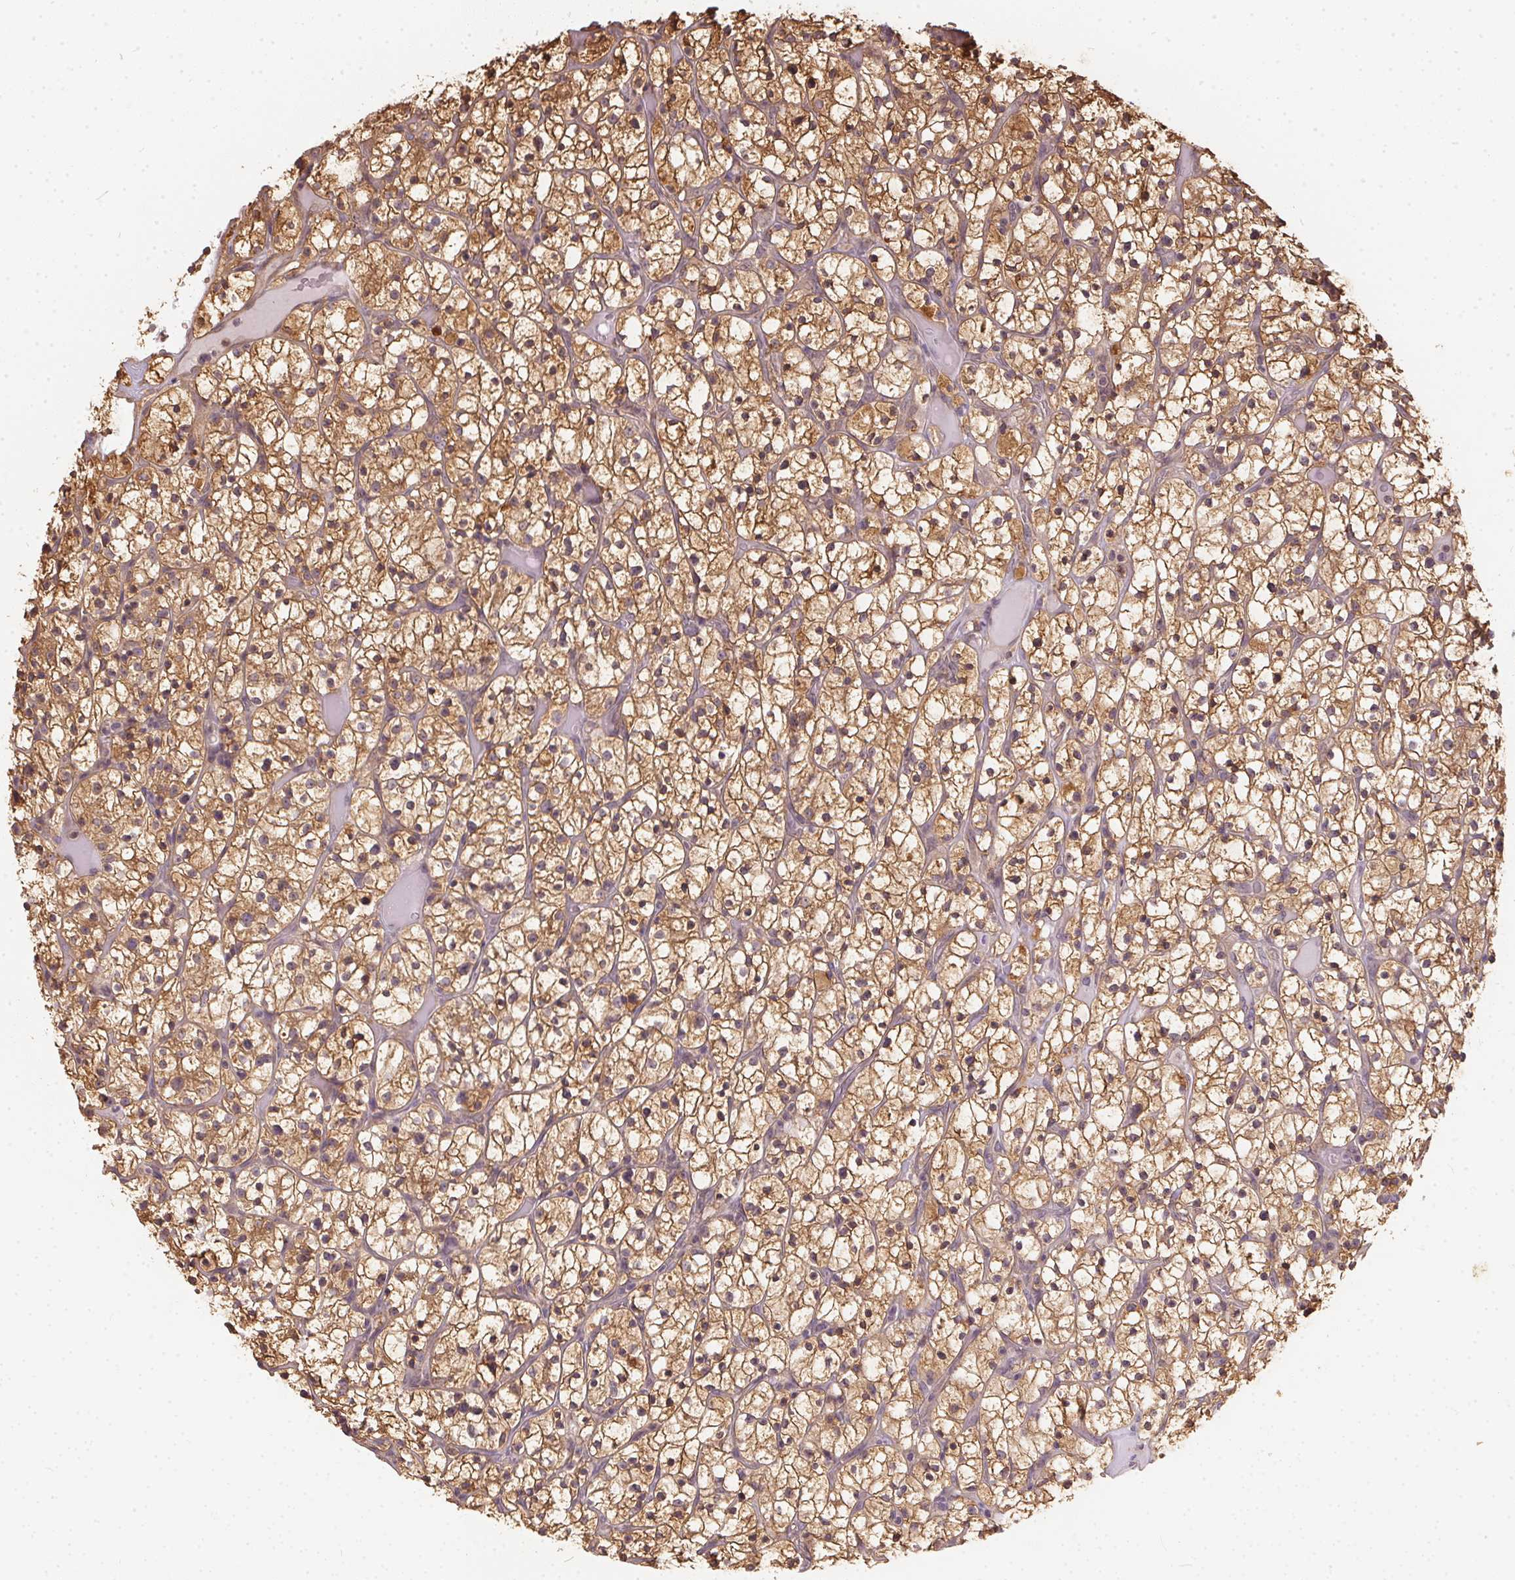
{"staining": {"intensity": "moderate", "quantity": ">75%", "location": "cytoplasmic/membranous"}, "tissue": "renal cancer", "cell_type": "Tumor cells", "image_type": "cancer", "snomed": [{"axis": "morphology", "description": "Adenocarcinoma, NOS"}, {"axis": "topography", "description": "Kidney"}], "caption": "Renal adenocarcinoma was stained to show a protein in brown. There is medium levels of moderate cytoplasmic/membranous staining in approximately >75% of tumor cells.", "gene": "BLMH", "patient": {"sex": "female", "age": 64}}